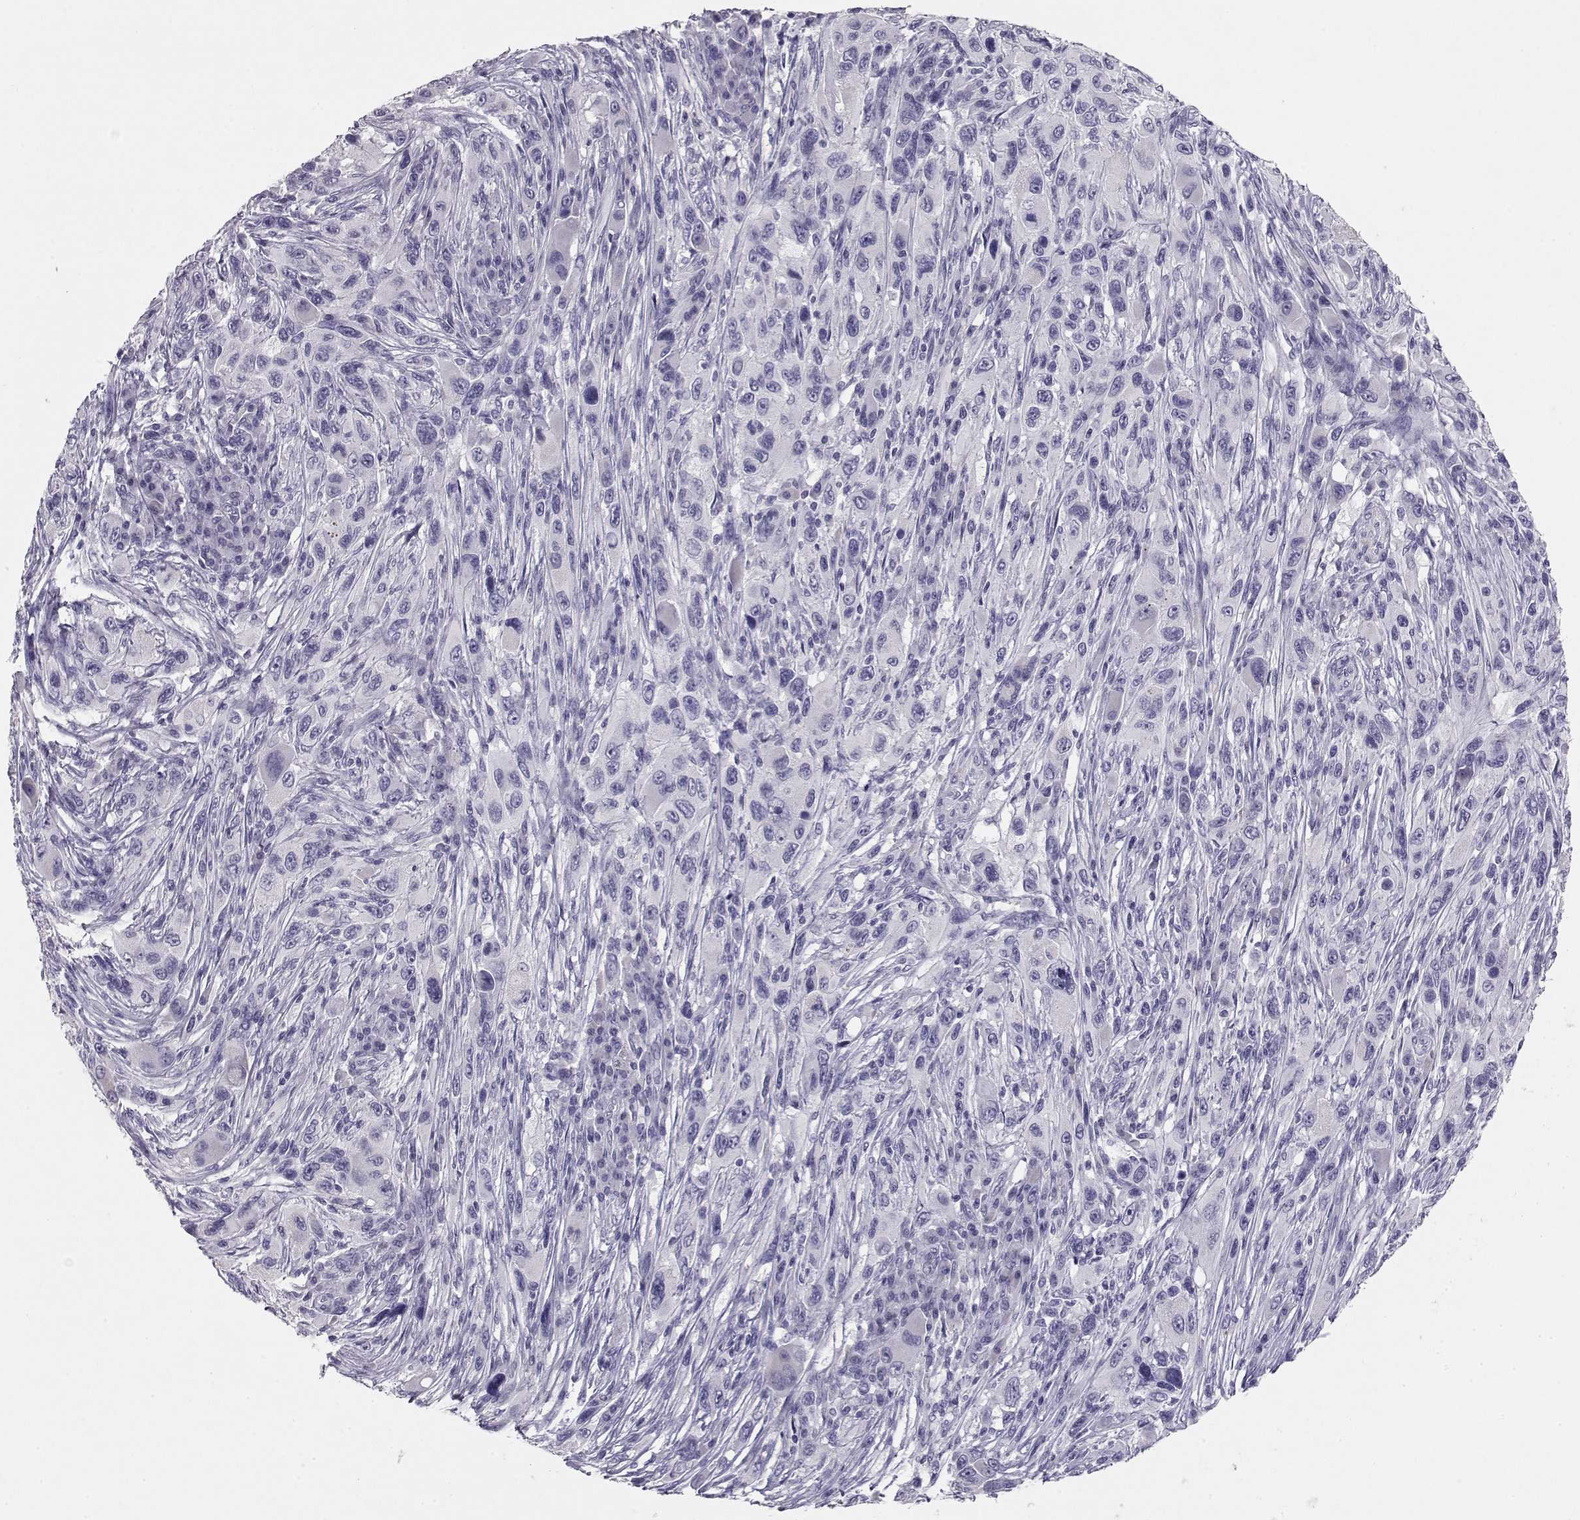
{"staining": {"intensity": "negative", "quantity": "none", "location": "none"}, "tissue": "melanoma", "cell_type": "Tumor cells", "image_type": "cancer", "snomed": [{"axis": "morphology", "description": "Malignant melanoma, NOS"}, {"axis": "topography", "description": "Skin"}], "caption": "This photomicrograph is of melanoma stained with IHC to label a protein in brown with the nuclei are counter-stained blue. There is no staining in tumor cells.", "gene": "LAMB3", "patient": {"sex": "male", "age": 53}}